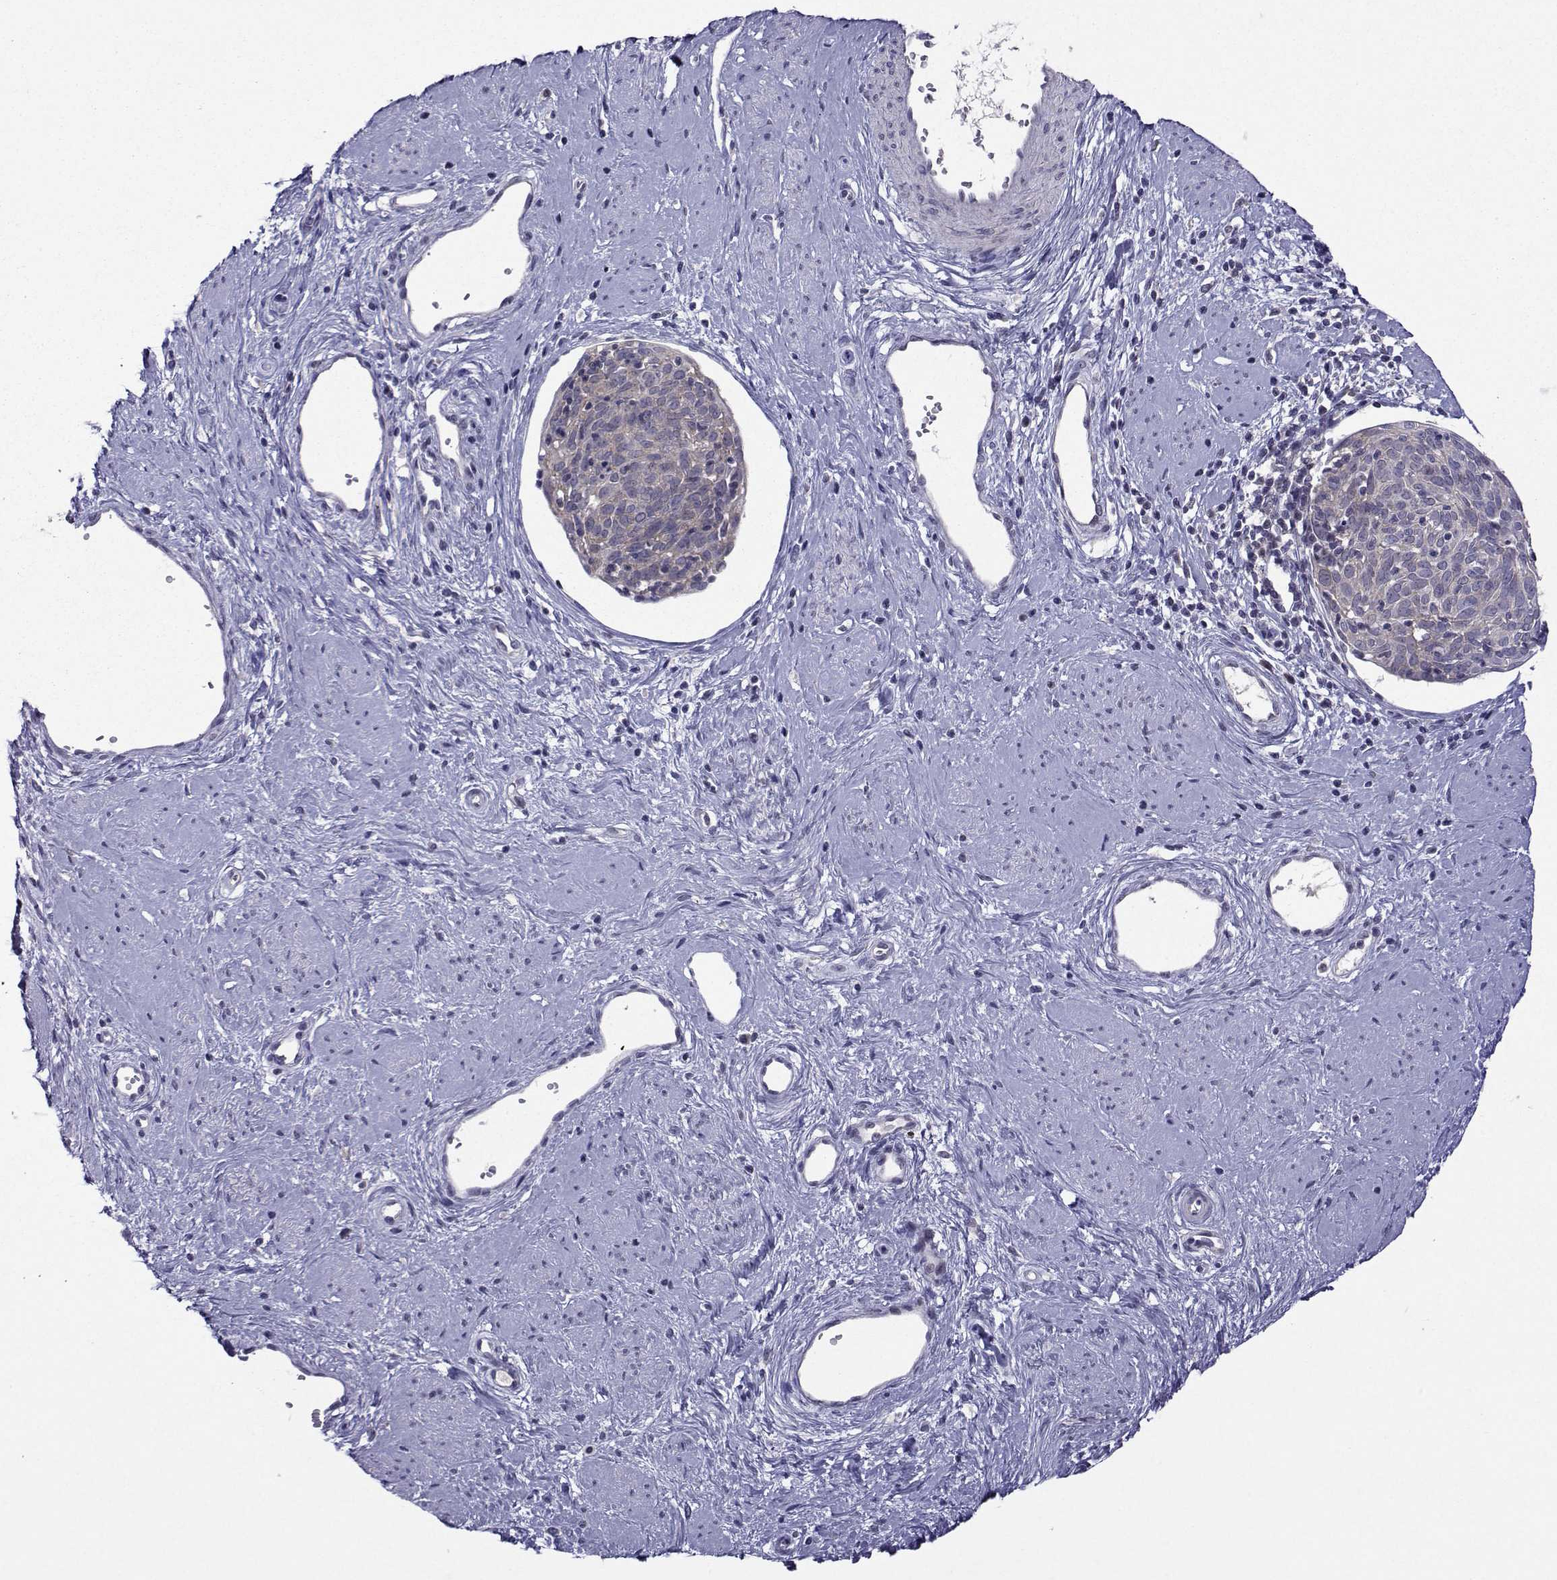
{"staining": {"intensity": "negative", "quantity": "none", "location": "none"}, "tissue": "cervical cancer", "cell_type": "Tumor cells", "image_type": "cancer", "snomed": [{"axis": "morphology", "description": "Squamous cell carcinoma, NOS"}, {"axis": "topography", "description": "Cervix"}], "caption": "Tumor cells show no significant protein staining in squamous cell carcinoma (cervical). Nuclei are stained in blue.", "gene": "DDX20", "patient": {"sex": "female", "age": 39}}